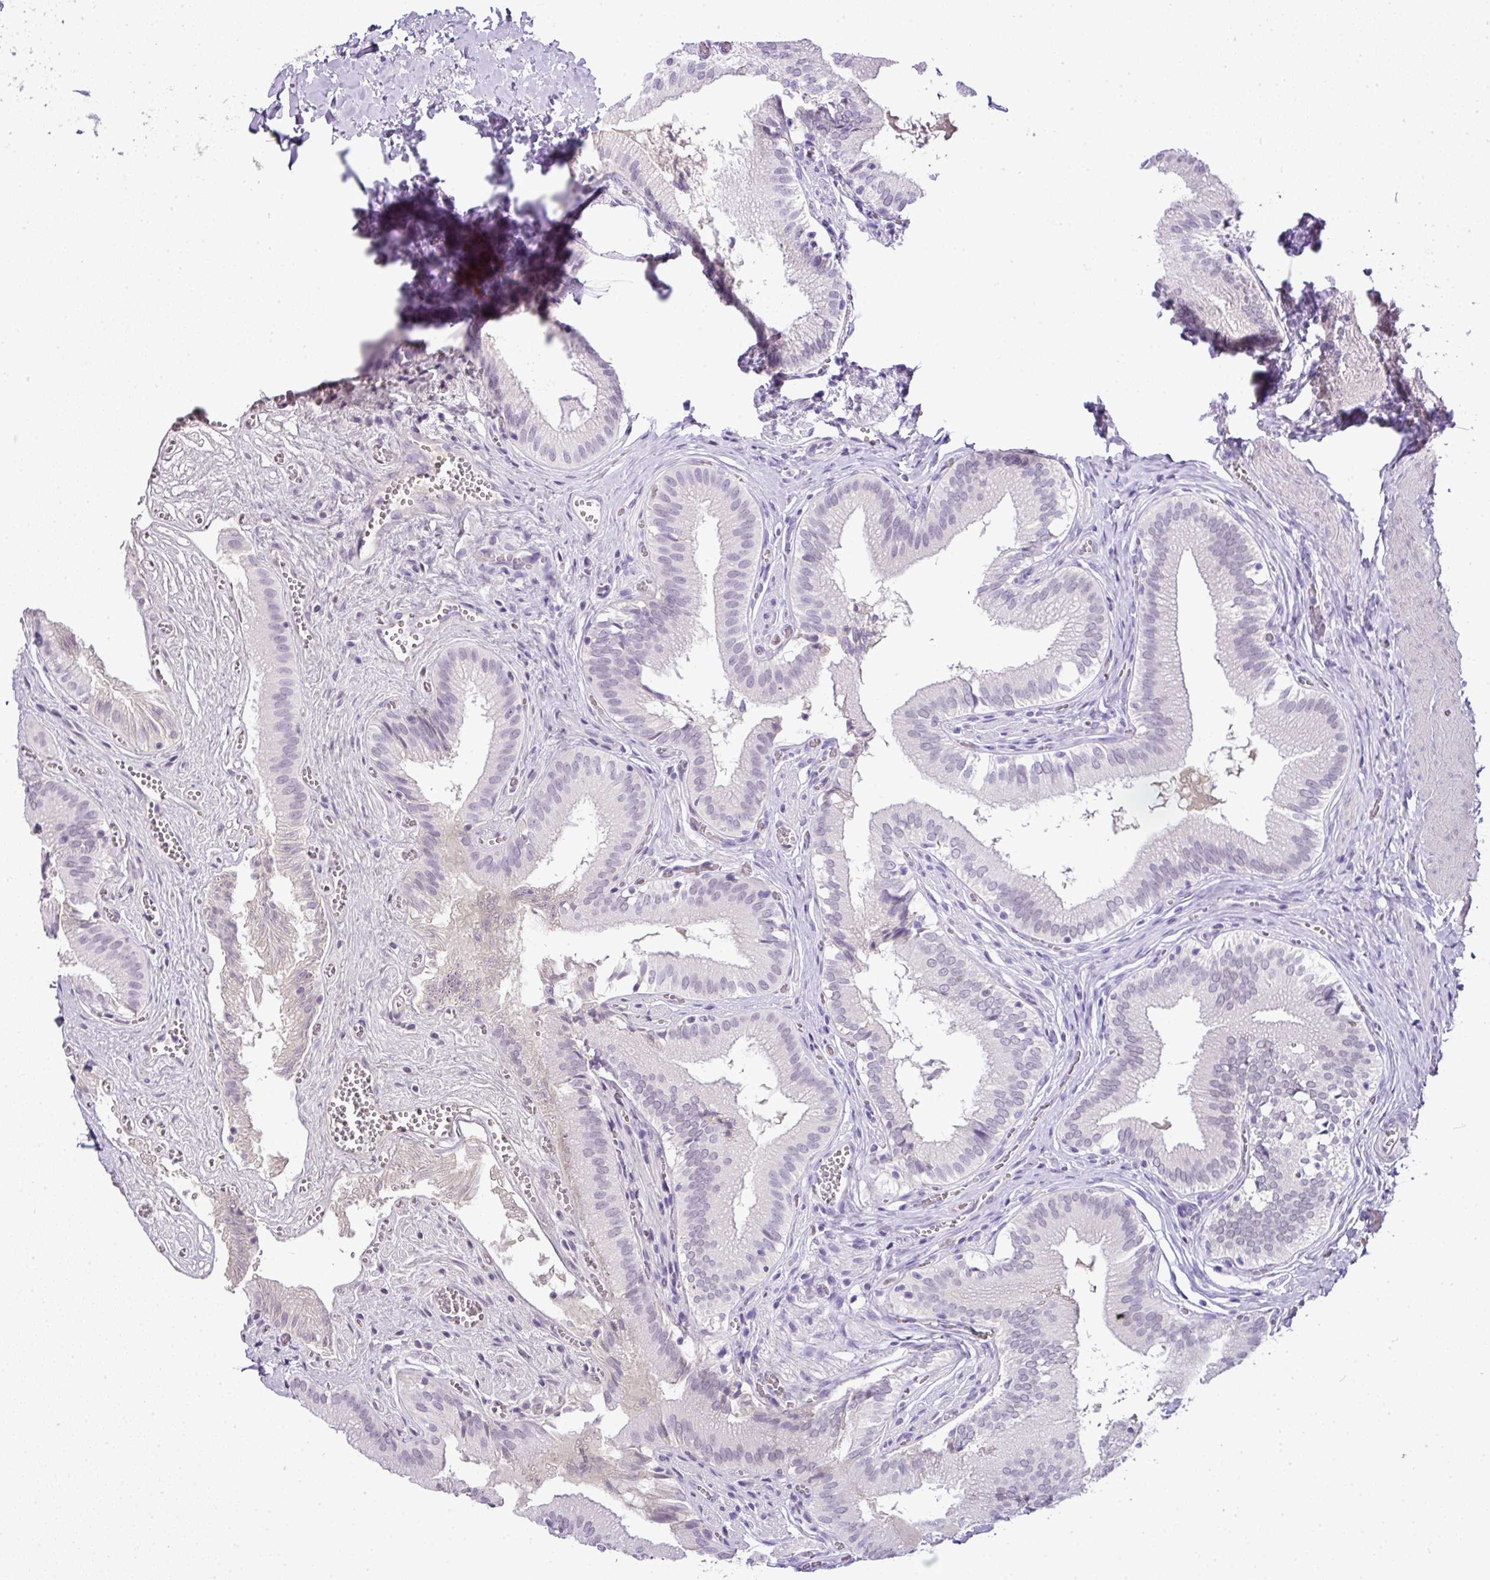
{"staining": {"intensity": "weak", "quantity": "<25%", "location": "nuclear"}, "tissue": "gallbladder", "cell_type": "Glandular cells", "image_type": "normal", "snomed": [{"axis": "morphology", "description": "Normal tissue, NOS"}, {"axis": "topography", "description": "Gallbladder"}, {"axis": "topography", "description": "Peripheral nerve tissue"}], "caption": "The immunohistochemistry photomicrograph has no significant staining in glandular cells of gallbladder.", "gene": "BCL11A", "patient": {"sex": "male", "age": 17}}